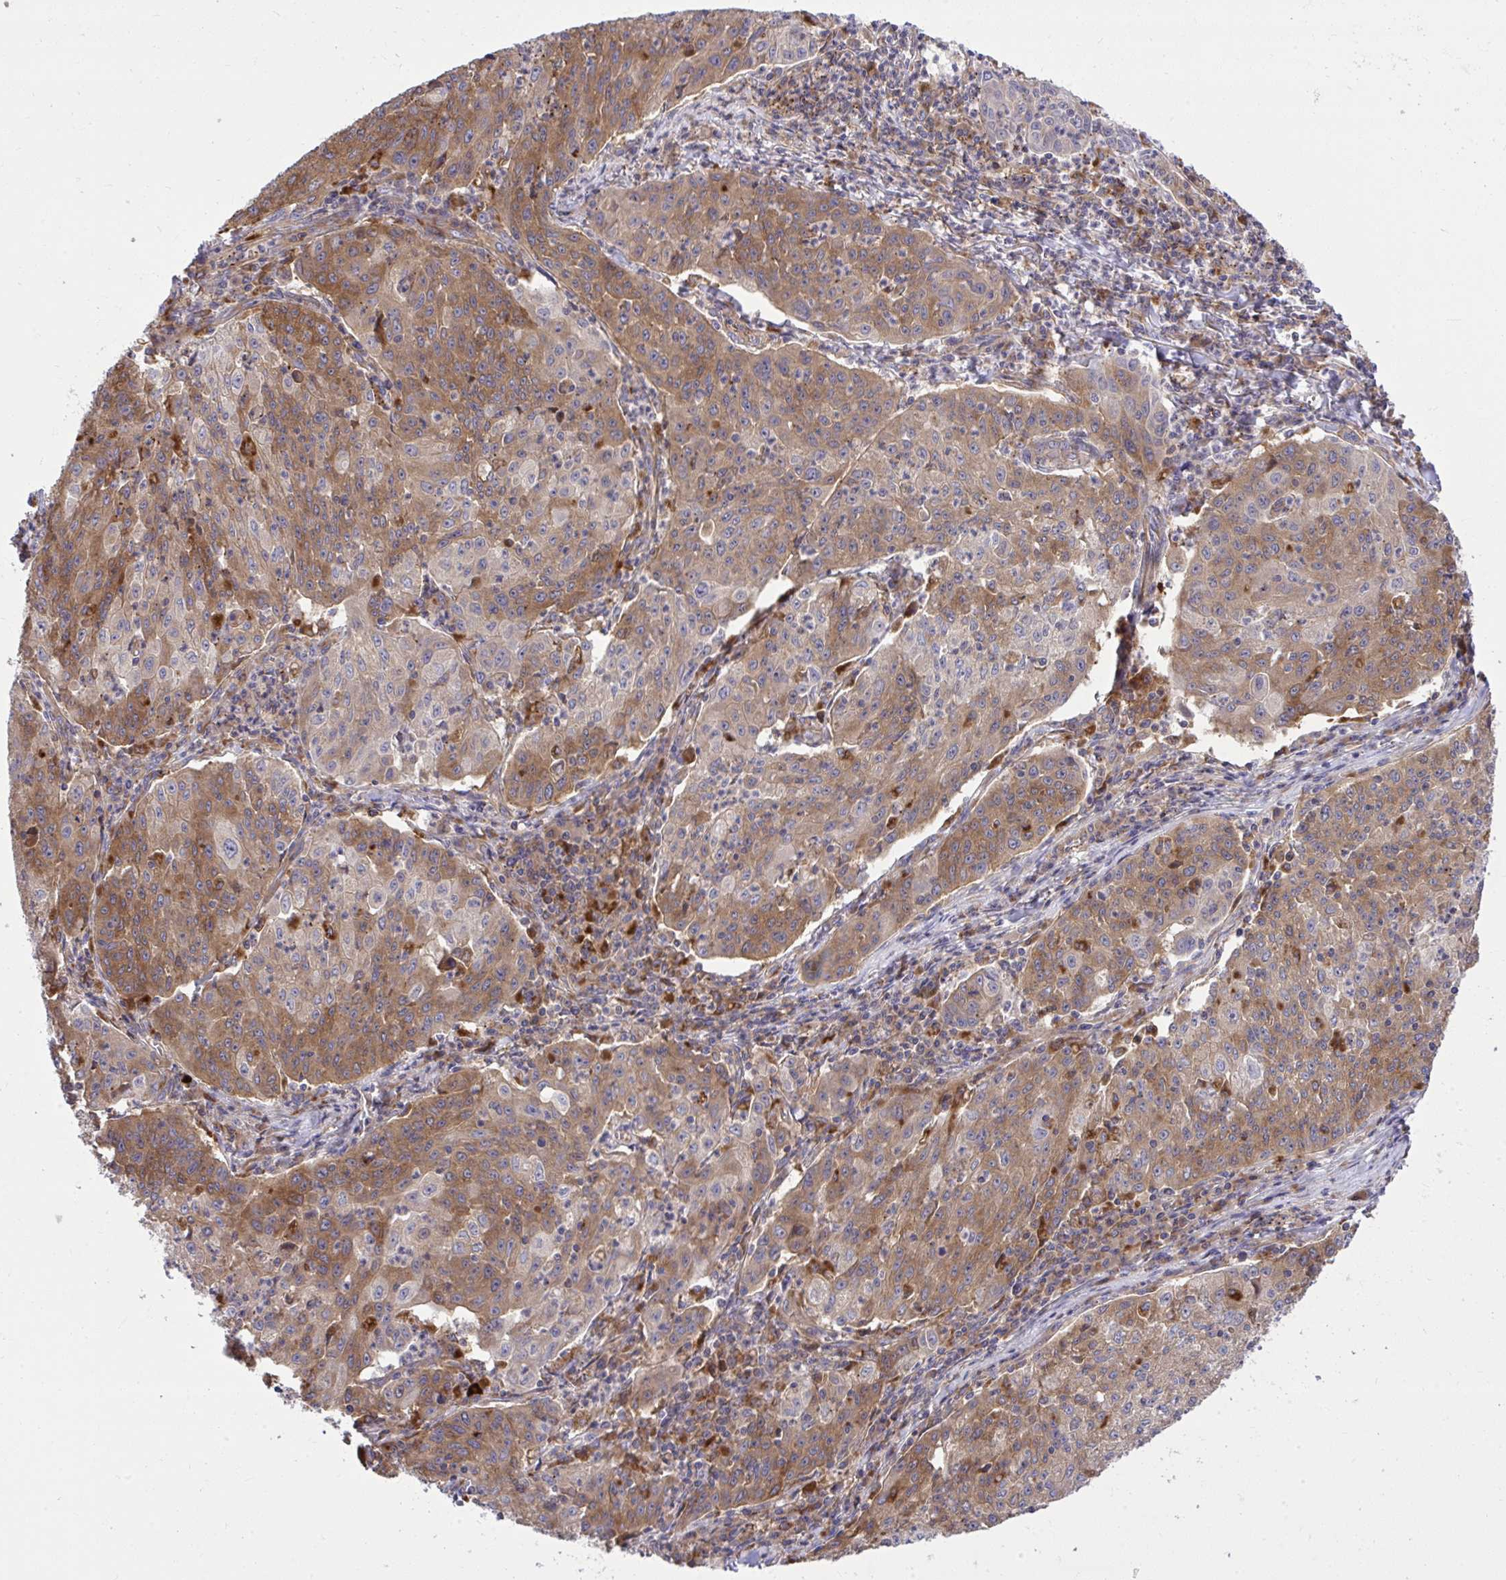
{"staining": {"intensity": "moderate", "quantity": "25%-75%", "location": "cytoplasmic/membranous"}, "tissue": "lung cancer", "cell_type": "Tumor cells", "image_type": "cancer", "snomed": [{"axis": "morphology", "description": "Squamous cell carcinoma, NOS"}, {"axis": "morphology", "description": "Squamous cell carcinoma, metastatic, NOS"}, {"axis": "topography", "description": "Bronchus"}, {"axis": "topography", "description": "Lung"}], "caption": "Protein analysis of lung squamous cell carcinoma tissue displays moderate cytoplasmic/membranous positivity in about 25%-75% of tumor cells.", "gene": "PAIP2", "patient": {"sex": "male", "age": 62}}